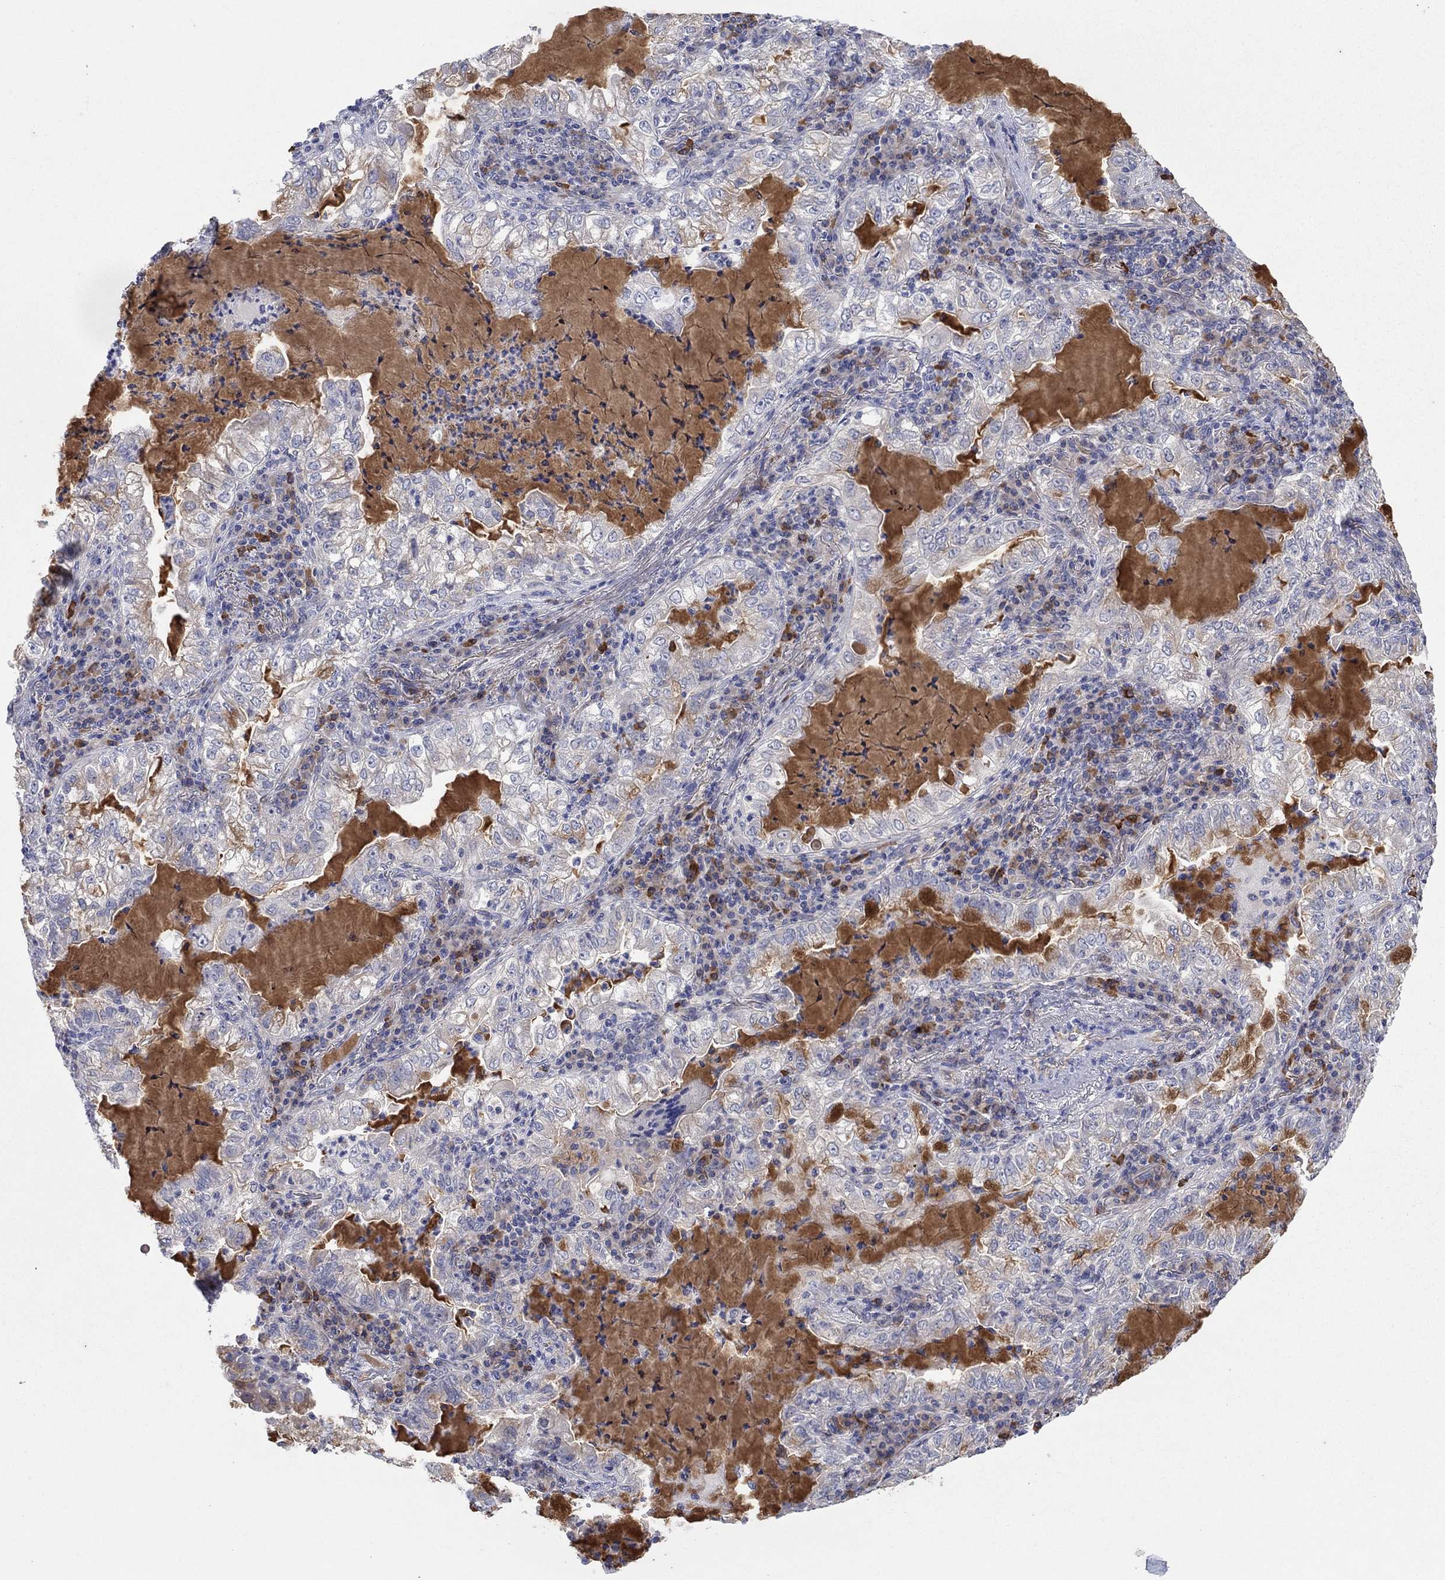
{"staining": {"intensity": "weak", "quantity": "25%-75%", "location": "cytoplasmic/membranous"}, "tissue": "lung cancer", "cell_type": "Tumor cells", "image_type": "cancer", "snomed": [{"axis": "morphology", "description": "Adenocarcinoma, NOS"}, {"axis": "topography", "description": "Lung"}], "caption": "Brown immunohistochemical staining in adenocarcinoma (lung) displays weak cytoplasmic/membranous positivity in approximately 25%-75% of tumor cells.", "gene": "PLCL2", "patient": {"sex": "female", "age": 73}}